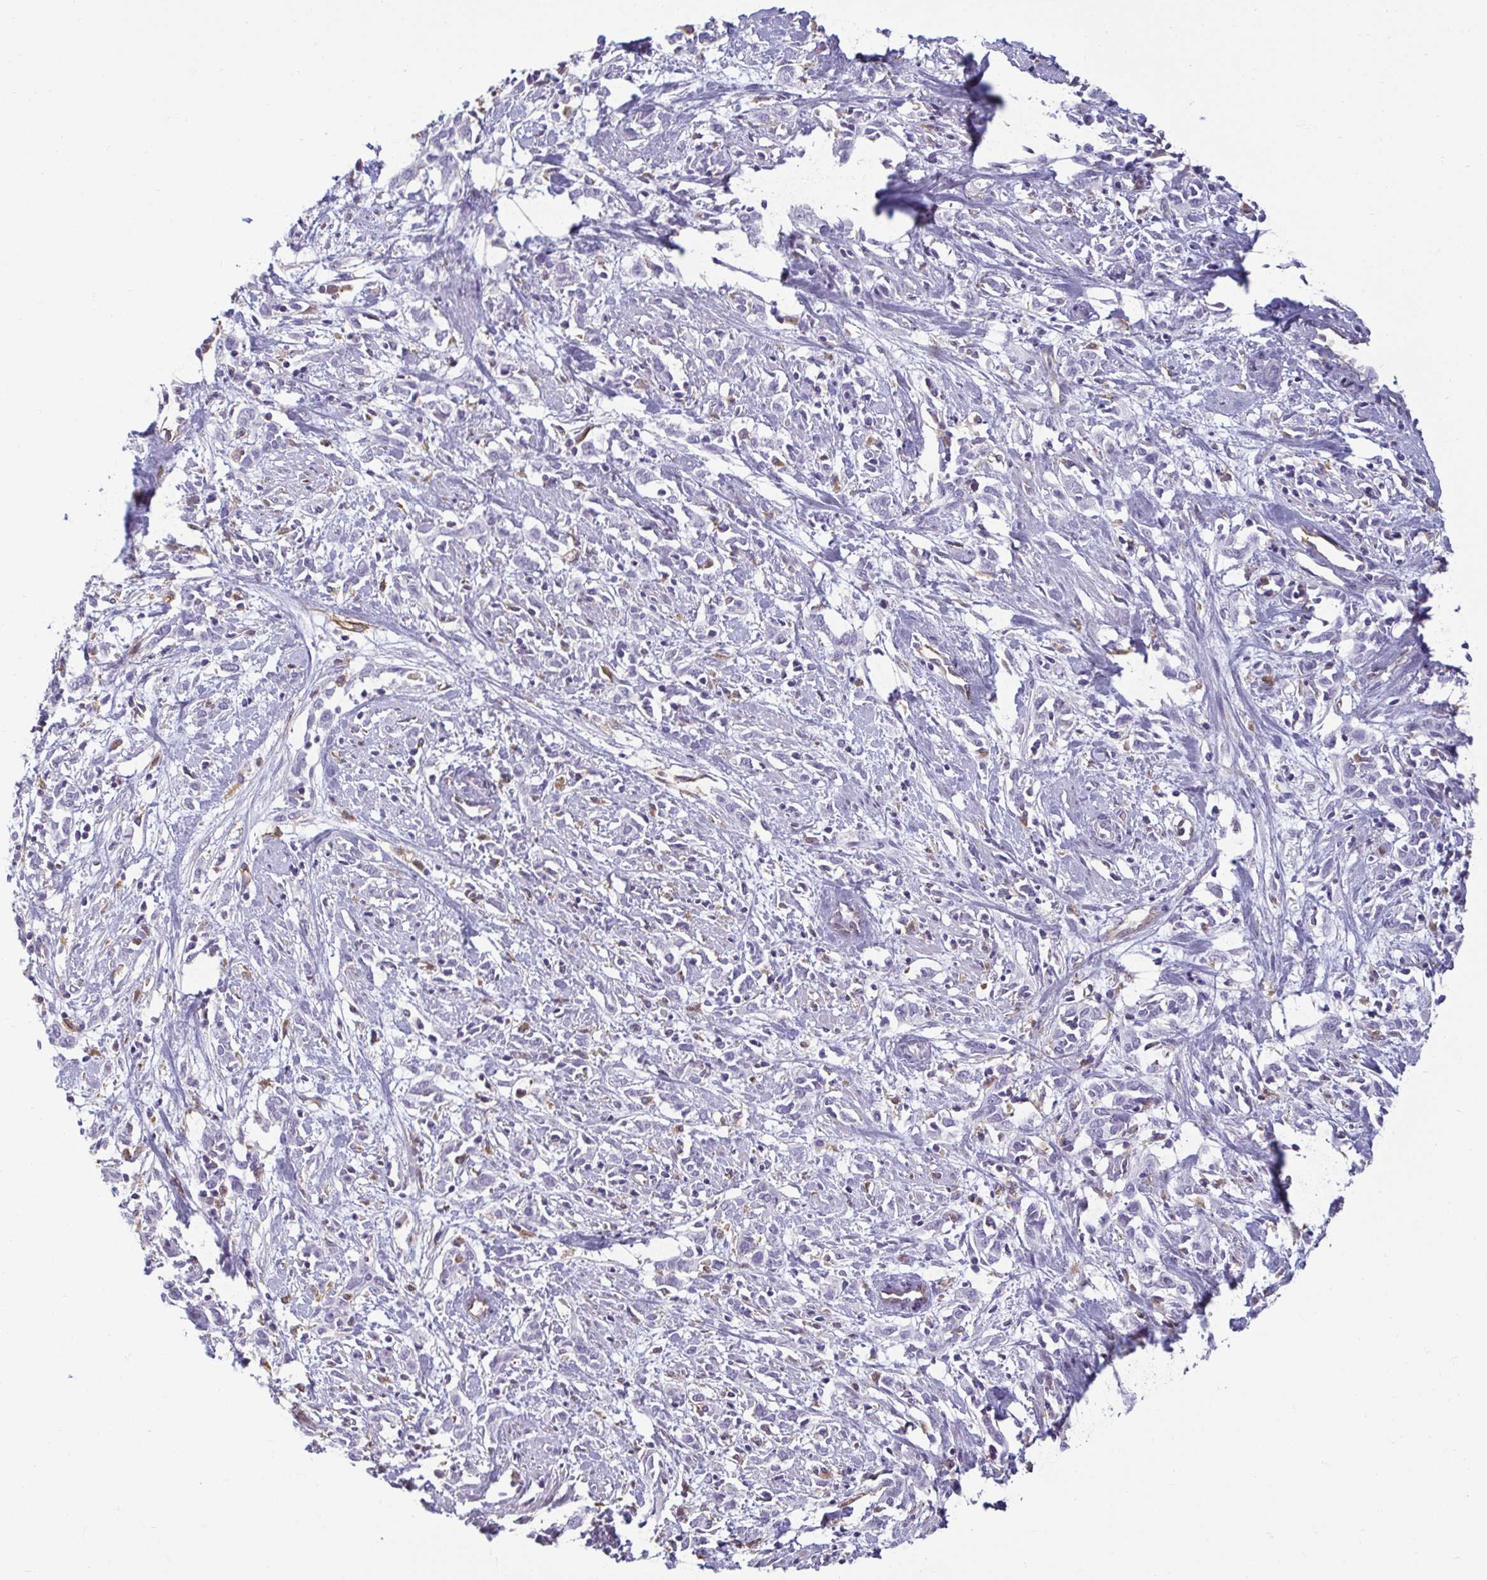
{"staining": {"intensity": "negative", "quantity": "none", "location": "none"}, "tissue": "cervical cancer", "cell_type": "Tumor cells", "image_type": "cancer", "snomed": [{"axis": "morphology", "description": "Adenocarcinoma, NOS"}, {"axis": "topography", "description": "Cervix"}], "caption": "The immunohistochemistry (IHC) image has no significant positivity in tumor cells of cervical adenocarcinoma tissue.", "gene": "PDE2A", "patient": {"sex": "female", "age": 40}}